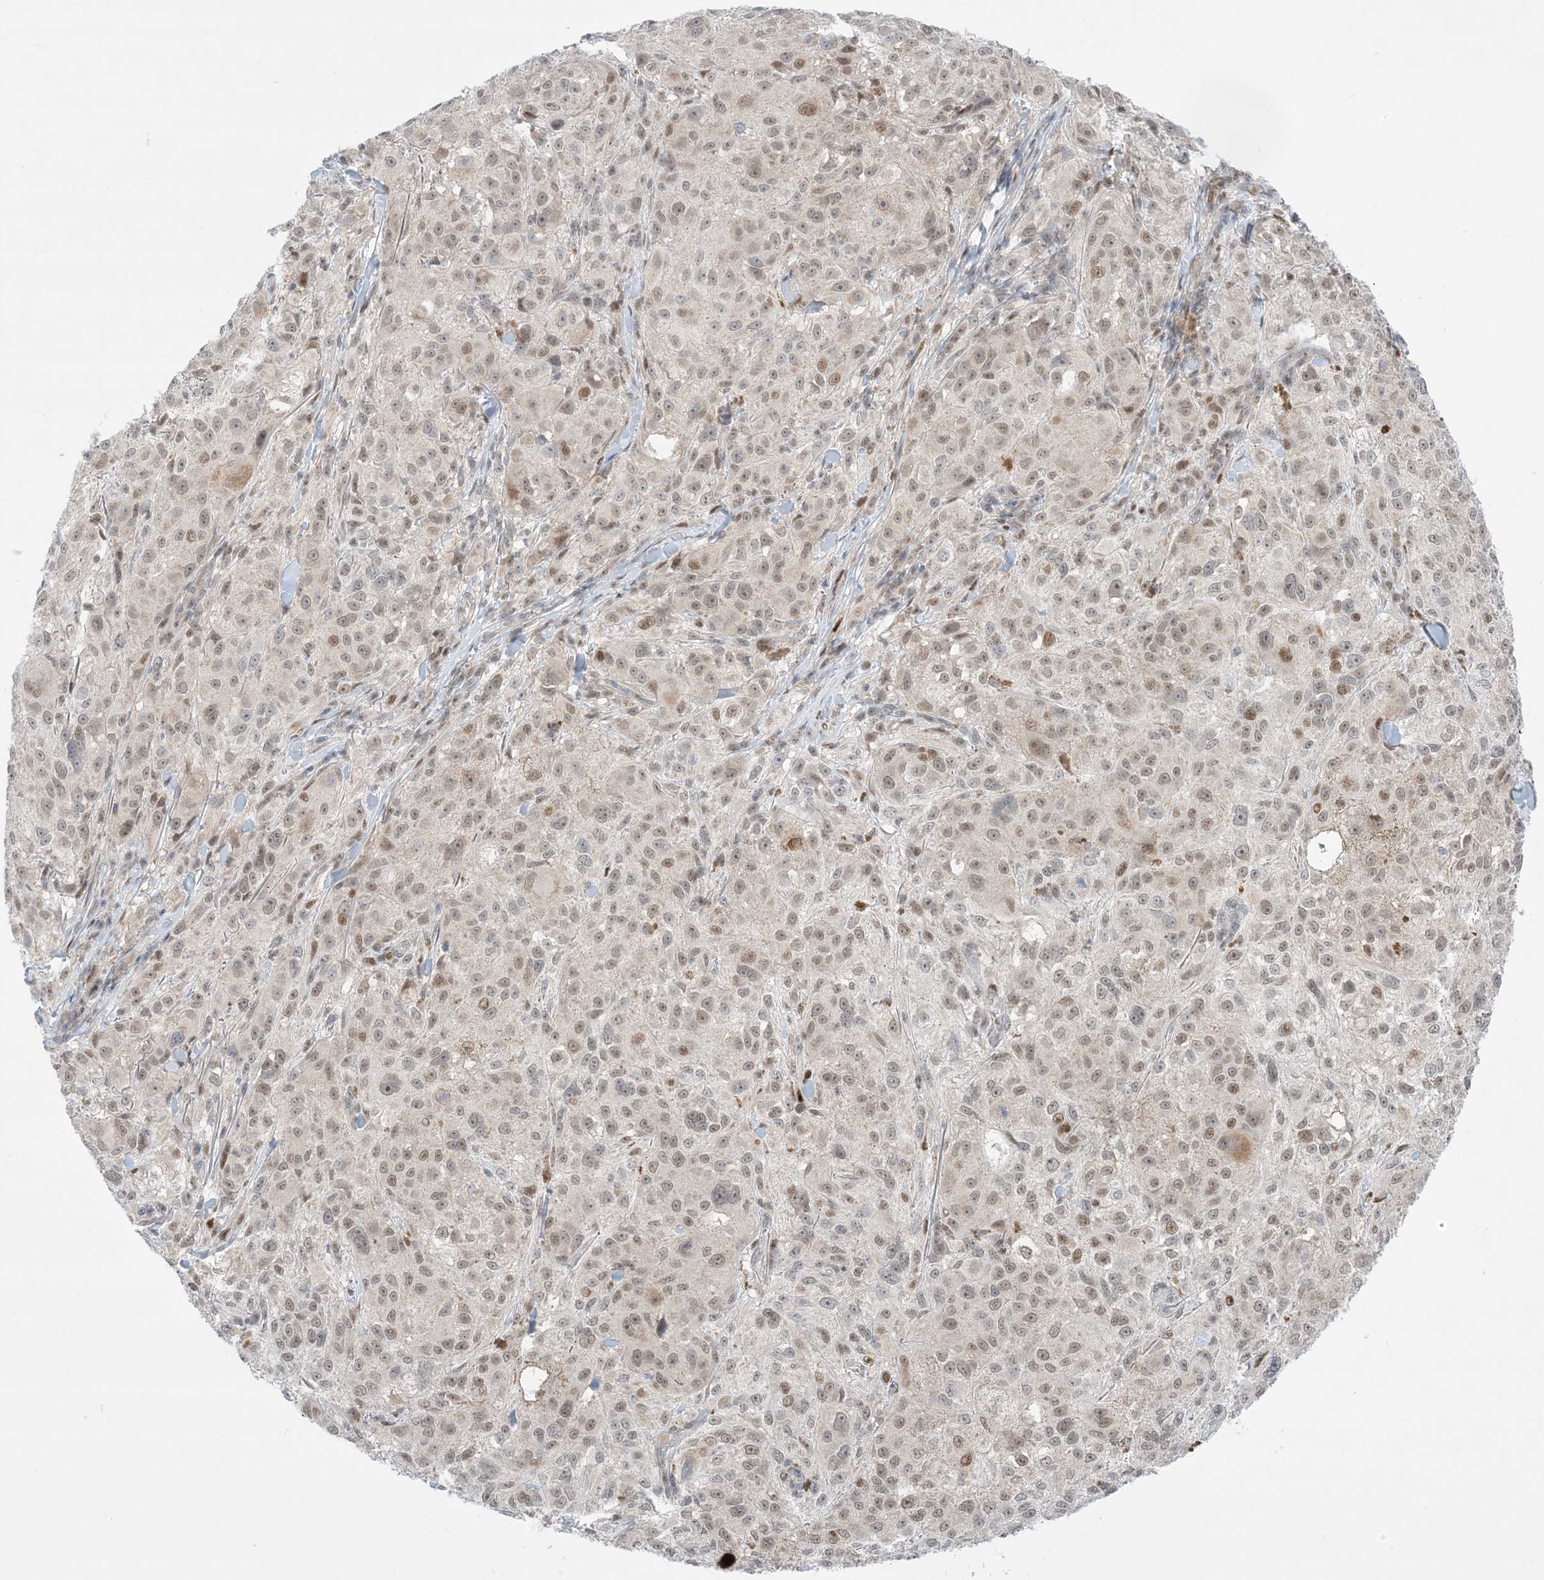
{"staining": {"intensity": "weak", "quantity": ">75%", "location": "nuclear"}, "tissue": "melanoma", "cell_type": "Tumor cells", "image_type": "cancer", "snomed": [{"axis": "morphology", "description": "Necrosis, NOS"}, {"axis": "morphology", "description": "Malignant melanoma, NOS"}, {"axis": "topography", "description": "Skin"}], "caption": "A micrograph of malignant melanoma stained for a protein demonstrates weak nuclear brown staining in tumor cells.", "gene": "TFPT", "patient": {"sex": "female", "age": 87}}